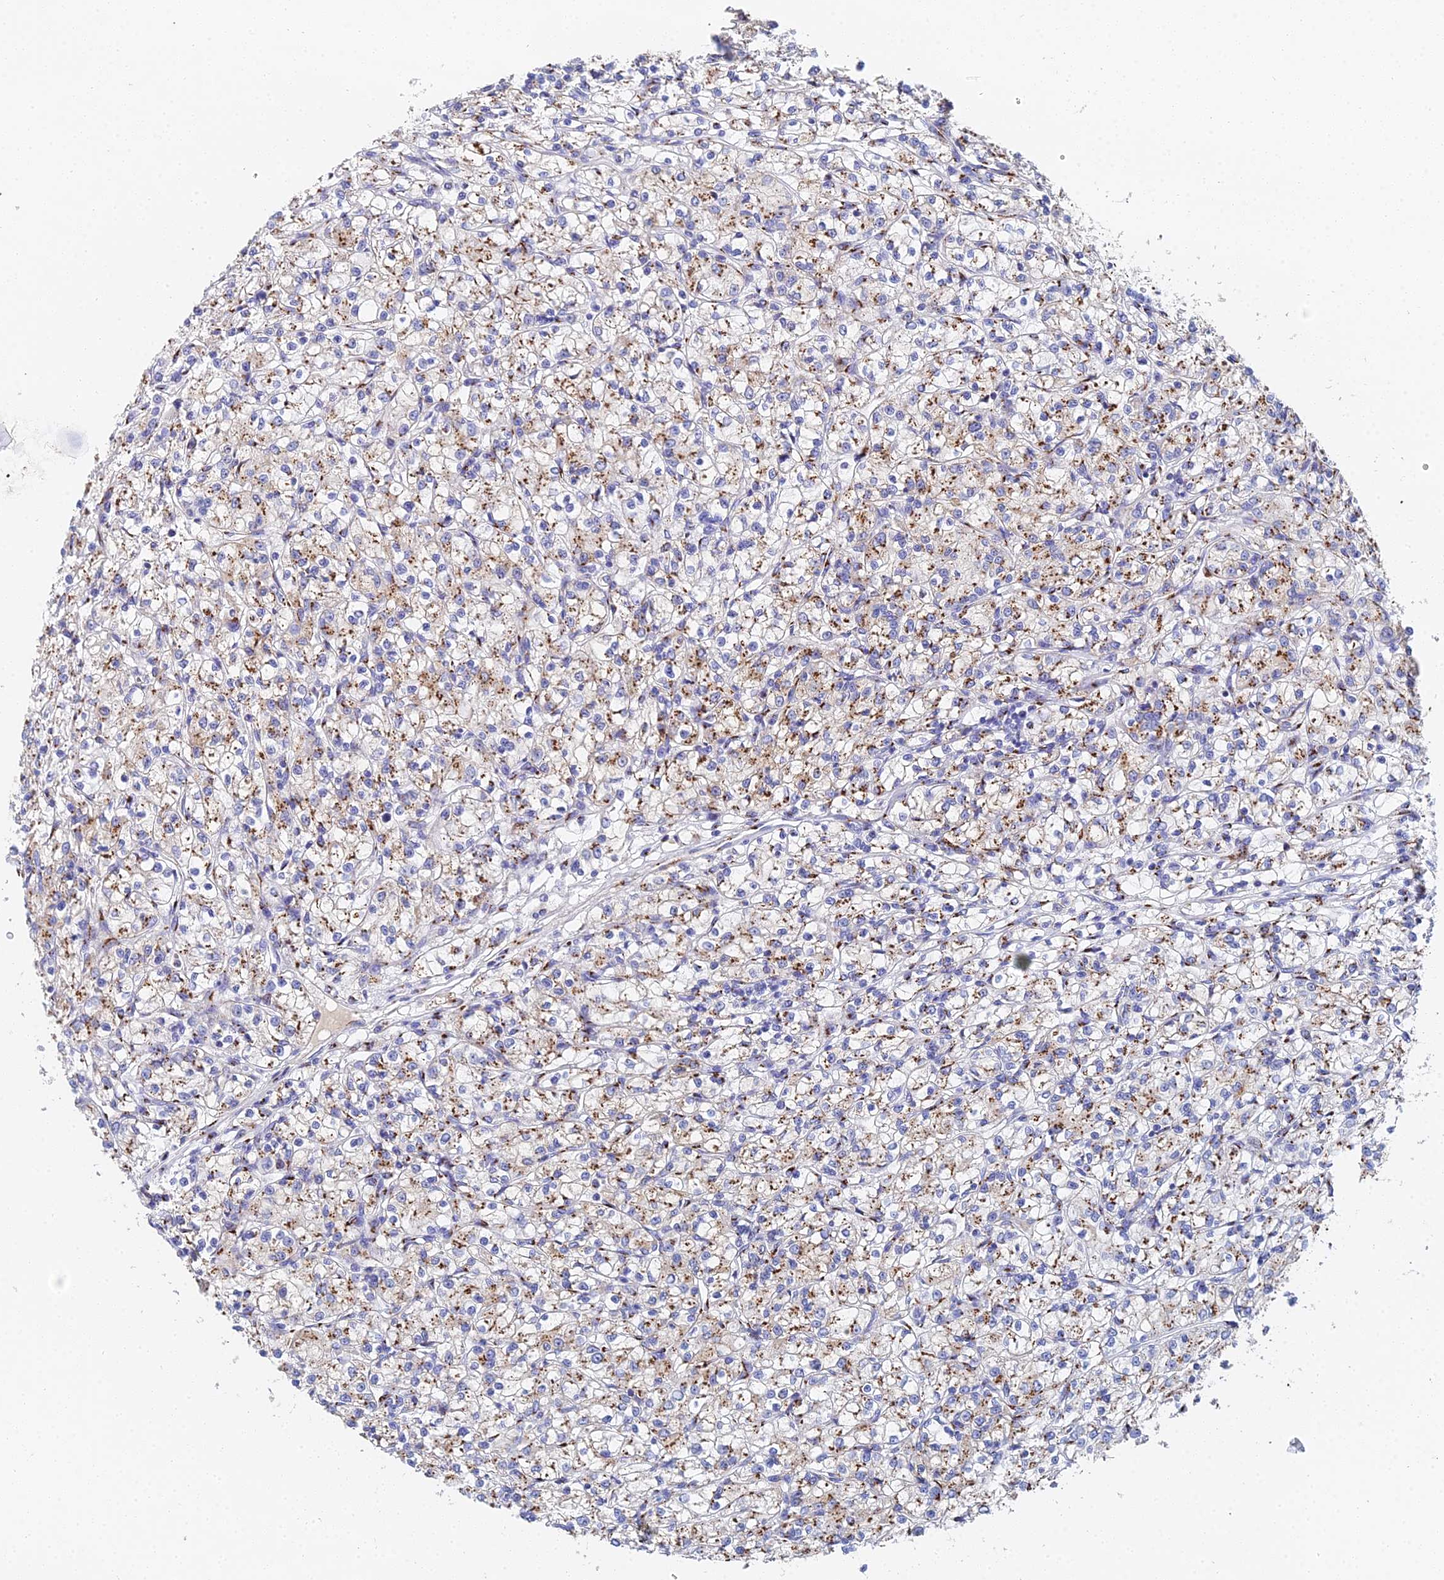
{"staining": {"intensity": "moderate", "quantity": ">75%", "location": "cytoplasmic/membranous"}, "tissue": "renal cancer", "cell_type": "Tumor cells", "image_type": "cancer", "snomed": [{"axis": "morphology", "description": "Adenocarcinoma, NOS"}, {"axis": "topography", "description": "Kidney"}], "caption": "High-power microscopy captured an IHC photomicrograph of renal adenocarcinoma, revealing moderate cytoplasmic/membranous positivity in about >75% of tumor cells. (DAB (3,3'-diaminobenzidine) IHC, brown staining for protein, blue staining for nuclei).", "gene": "ENSG00000268674", "patient": {"sex": "female", "age": 59}}